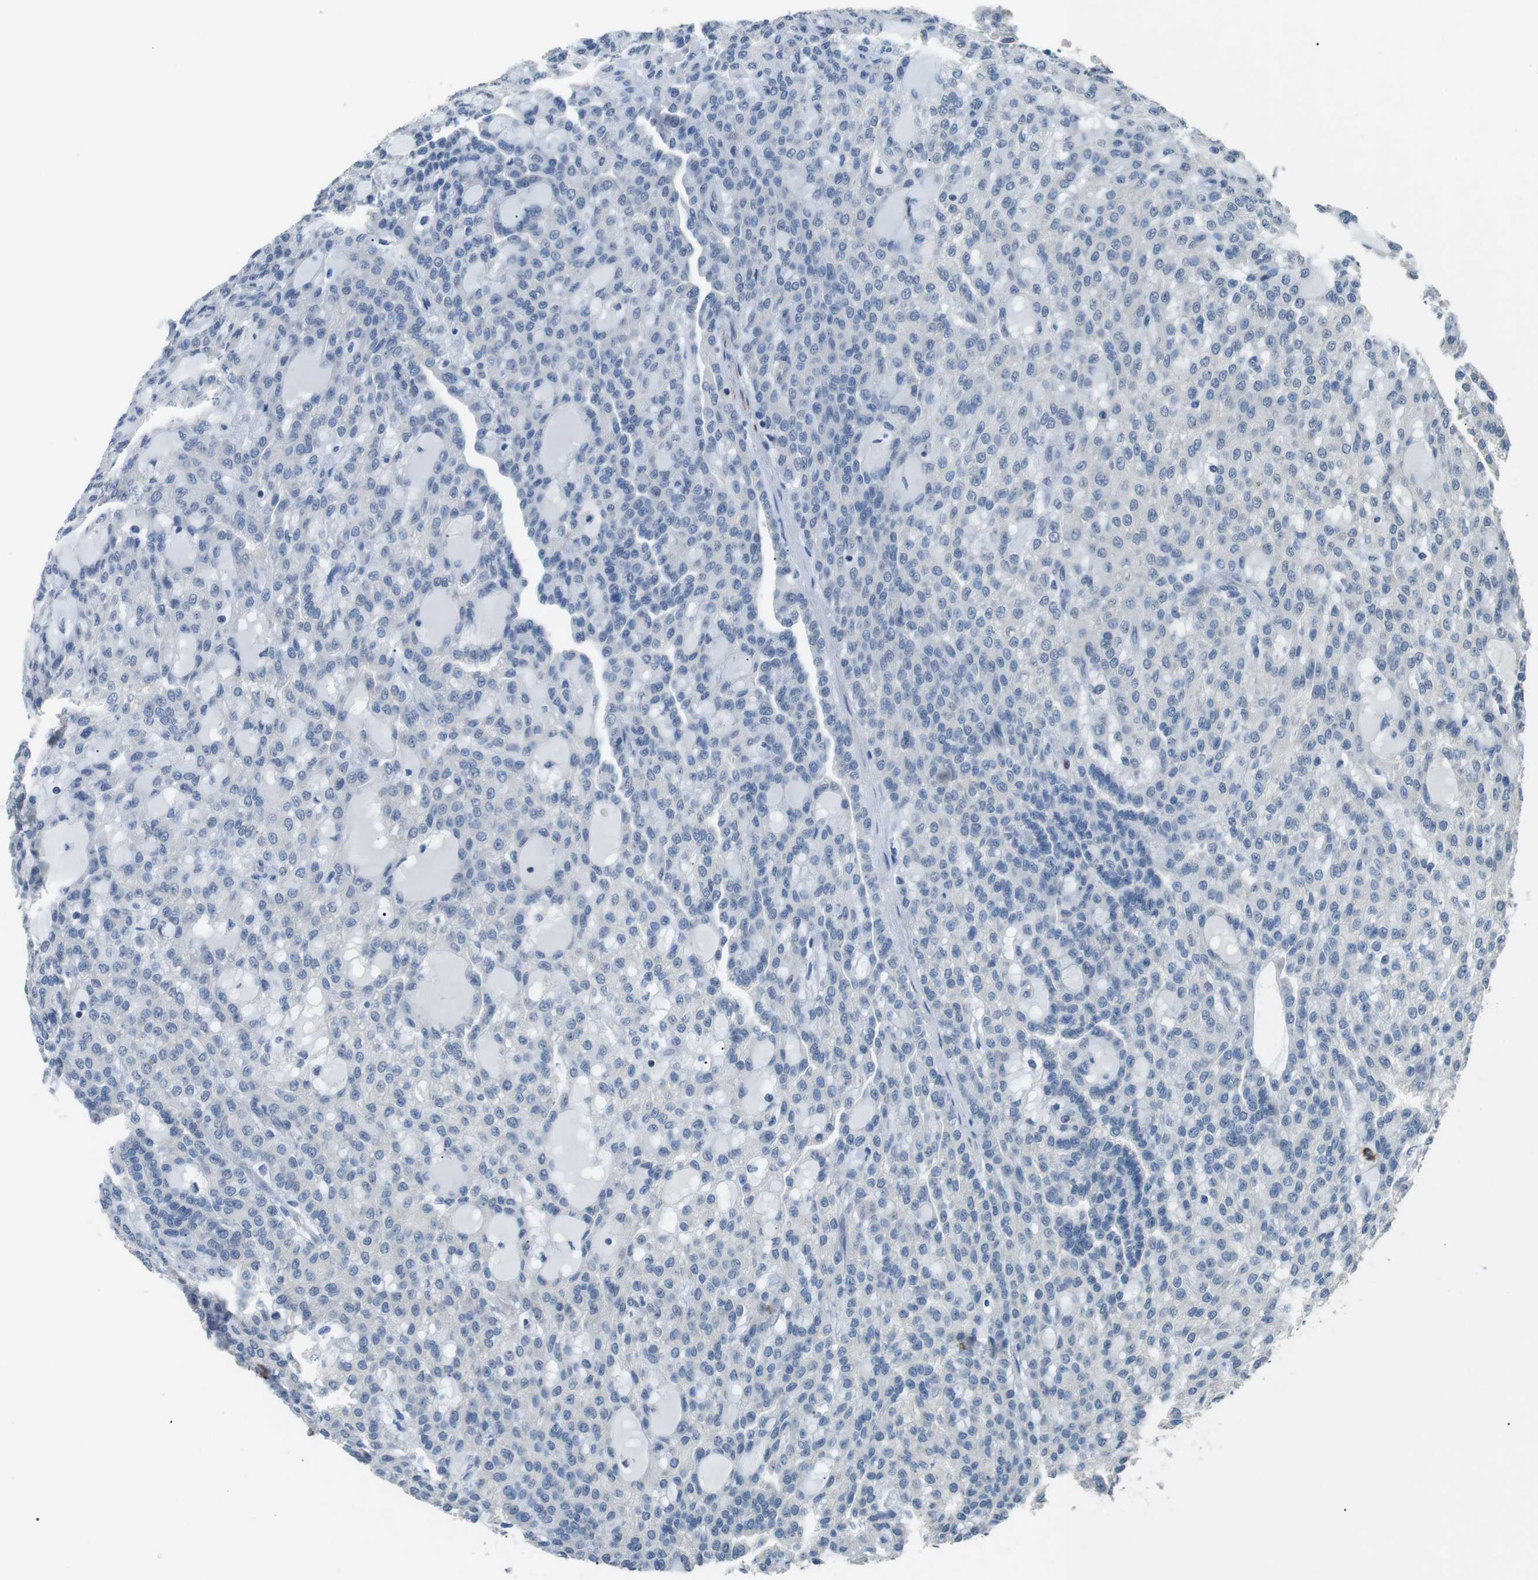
{"staining": {"intensity": "negative", "quantity": "none", "location": "none"}, "tissue": "renal cancer", "cell_type": "Tumor cells", "image_type": "cancer", "snomed": [{"axis": "morphology", "description": "Adenocarcinoma, NOS"}, {"axis": "topography", "description": "Kidney"}], "caption": "A high-resolution image shows IHC staining of renal adenocarcinoma, which exhibits no significant positivity in tumor cells. (DAB (3,3'-diaminobenzidine) IHC, high magnification).", "gene": "GZMM", "patient": {"sex": "male", "age": 63}}